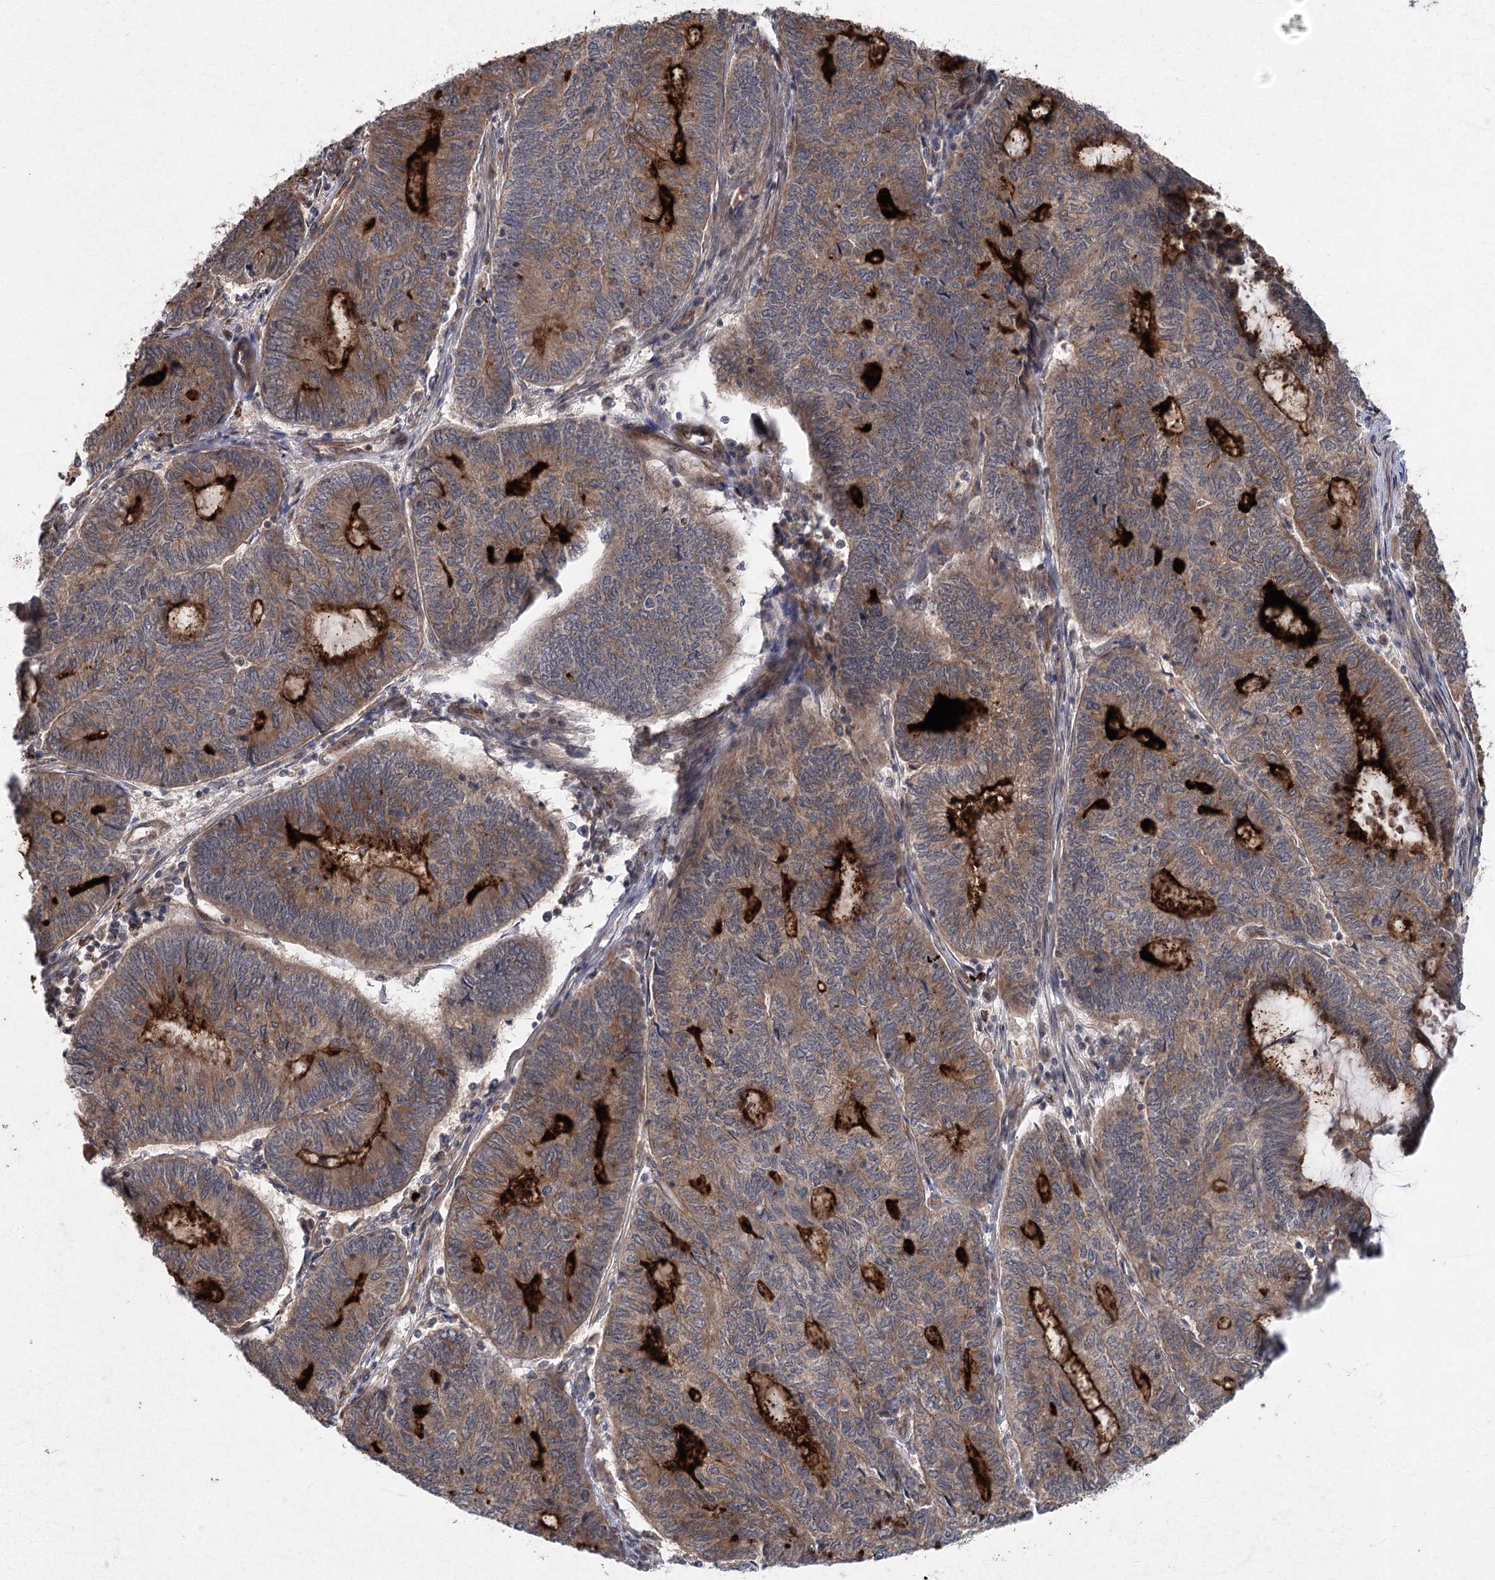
{"staining": {"intensity": "strong", "quantity": ">75%", "location": "cytoplasmic/membranous"}, "tissue": "endometrial cancer", "cell_type": "Tumor cells", "image_type": "cancer", "snomed": [{"axis": "morphology", "description": "Adenocarcinoma, NOS"}, {"axis": "topography", "description": "Uterus"}, {"axis": "topography", "description": "Endometrium"}], "caption": "Endometrial adenocarcinoma stained for a protein (brown) exhibits strong cytoplasmic/membranous positive positivity in approximately >75% of tumor cells.", "gene": "METTL24", "patient": {"sex": "female", "age": 70}}